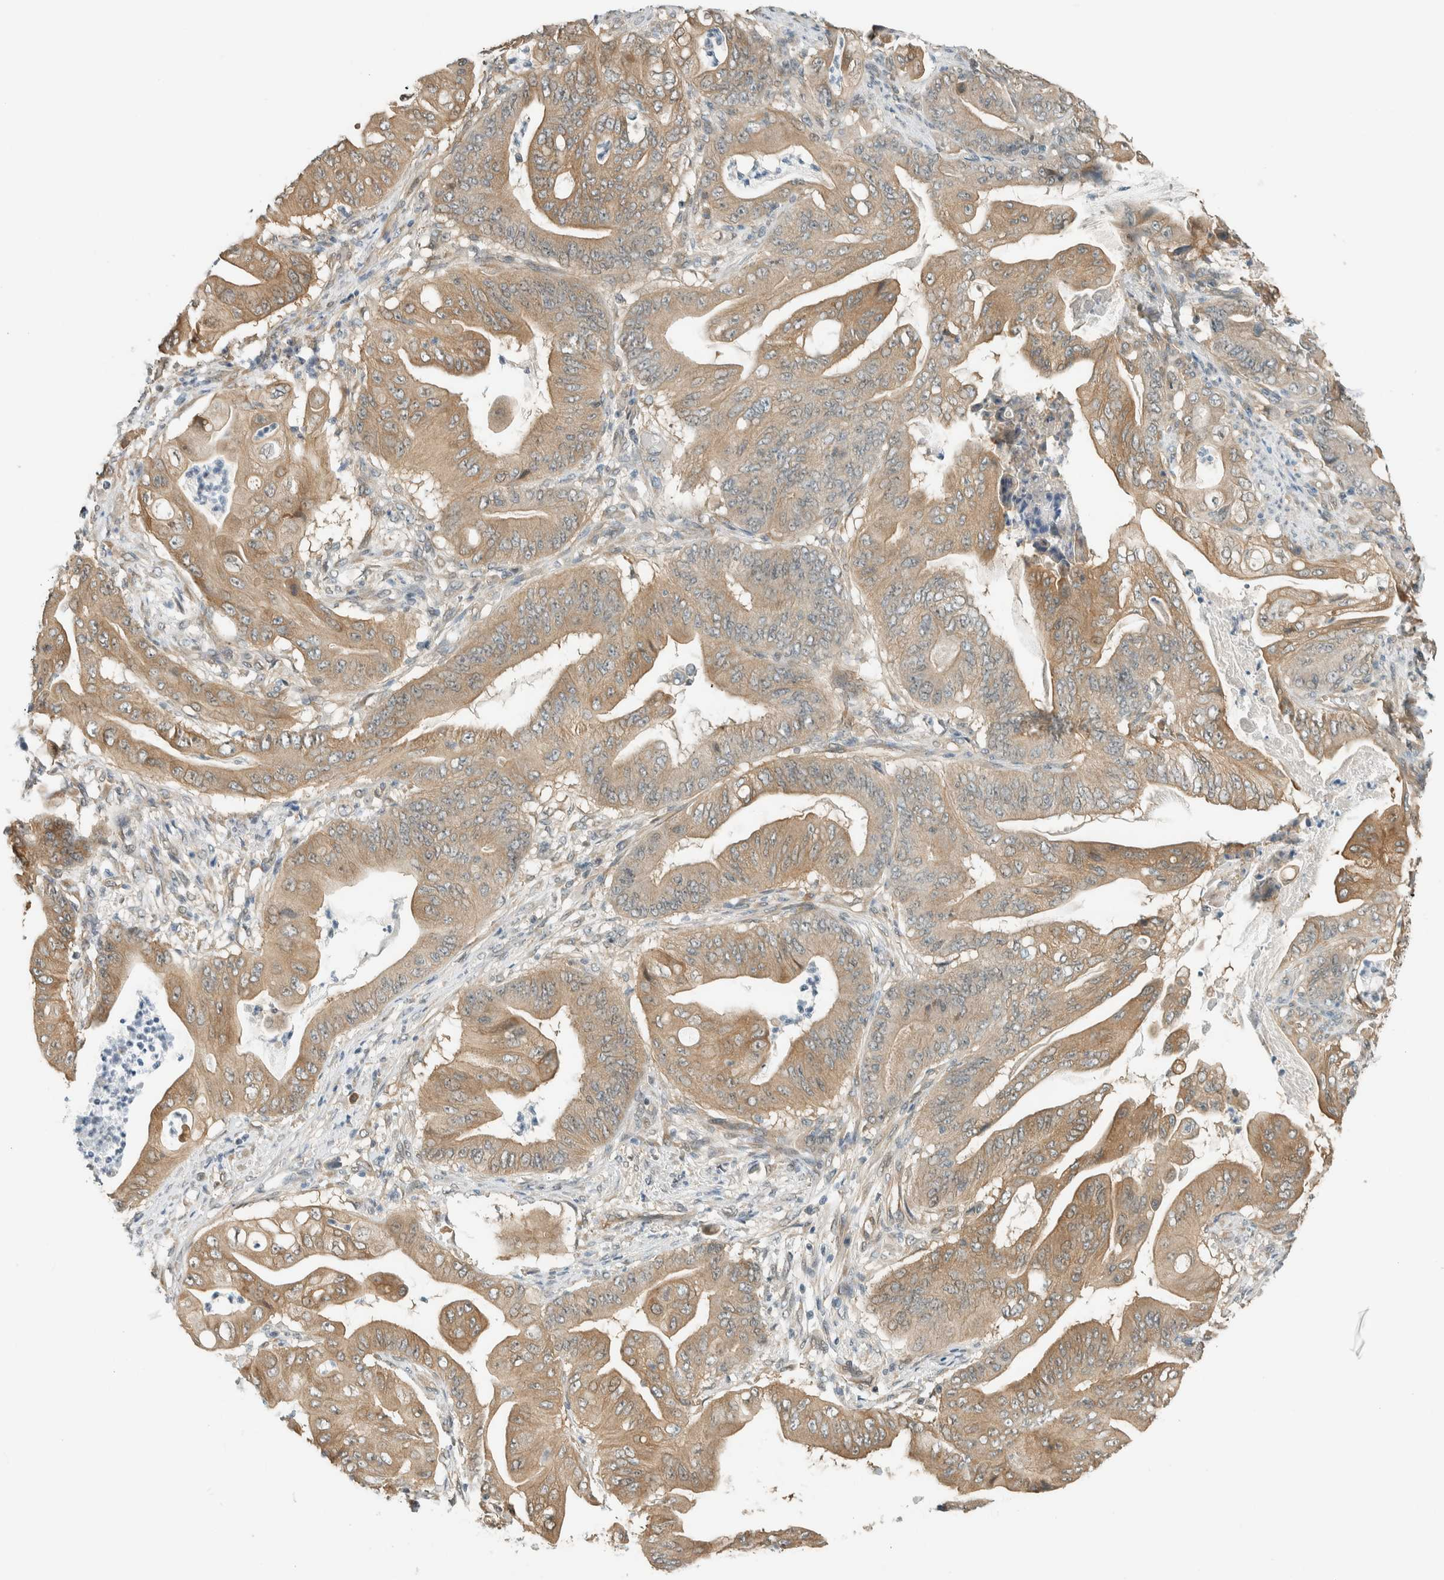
{"staining": {"intensity": "moderate", "quantity": ">75%", "location": "cytoplasmic/membranous"}, "tissue": "stomach cancer", "cell_type": "Tumor cells", "image_type": "cancer", "snomed": [{"axis": "morphology", "description": "Adenocarcinoma, NOS"}, {"axis": "topography", "description": "Stomach"}], "caption": "High-magnification brightfield microscopy of adenocarcinoma (stomach) stained with DAB (brown) and counterstained with hematoxylin (blue). tumor cells exhibit moderate cytoplasmic/membranous expression is seen in approximately>75% of cells. The staining was performed using DAB (3,3'-diaminobenzidine) to visualize the protein expression in brown, while the nuclei were stained in blue with hematoxylin (Magnification: 20x).", "gene": "NIBAN2", "patient": {"sex": "female", "age": 73}}